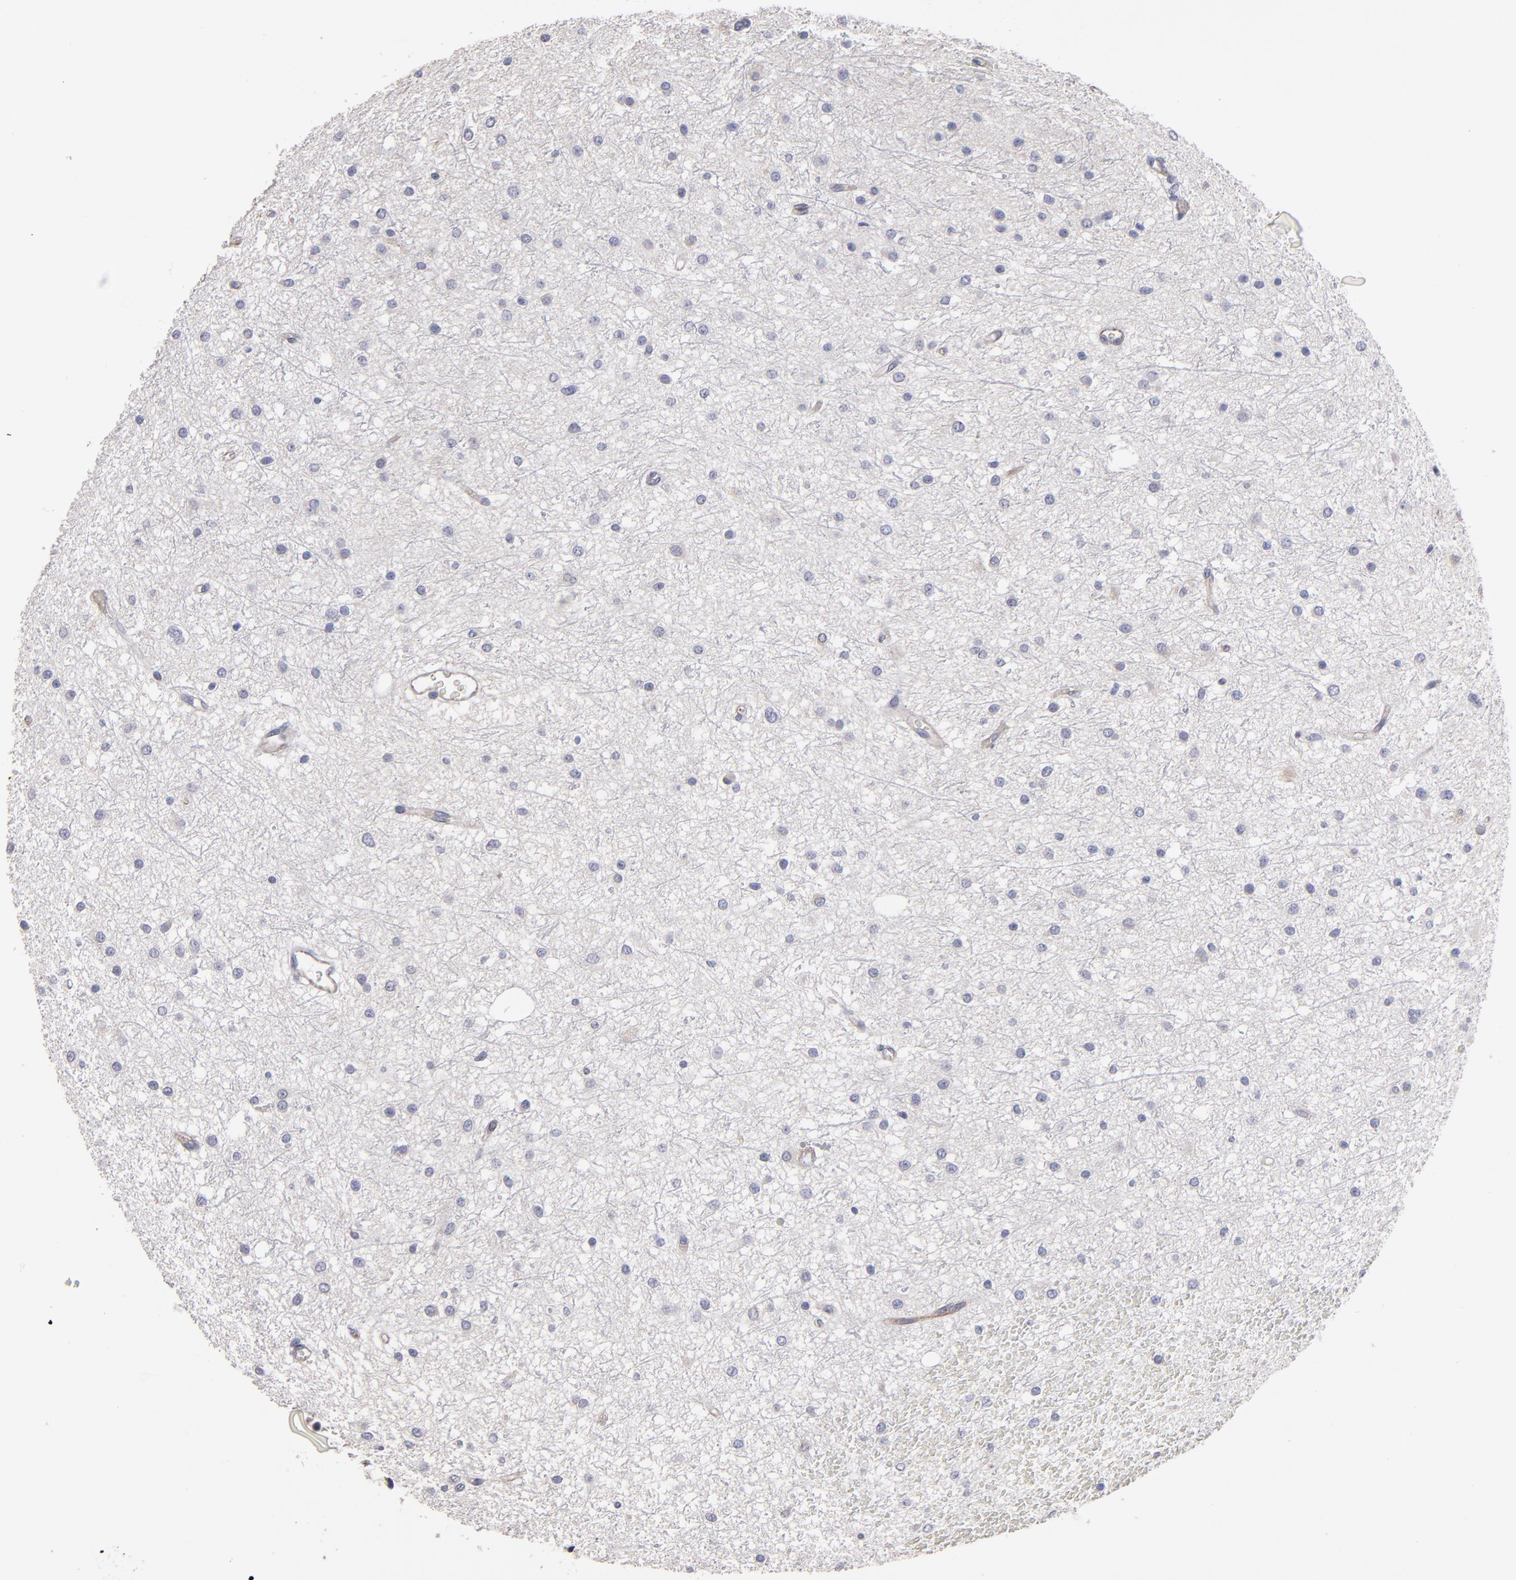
{"staining": {"intensity": "weak", "quantity": "<25%", "location": "cytoplasmic/membranous"}, "tissue": "glioma", "cell_type": "Tumor cells", "image_type": "cancer", "snomed": [{"axis": "morphology", "description": "Glioma, malignant, Low grade"}, {"axis": "topography", "description": "Brain"}], "caption": "A high-resolution micrograph shows immunohistochemistry staining of glioma, which reveals no significant positivity in tumor cells.", "gene": "SLMAP", "patient": {"sex": "female", "age": 36}}